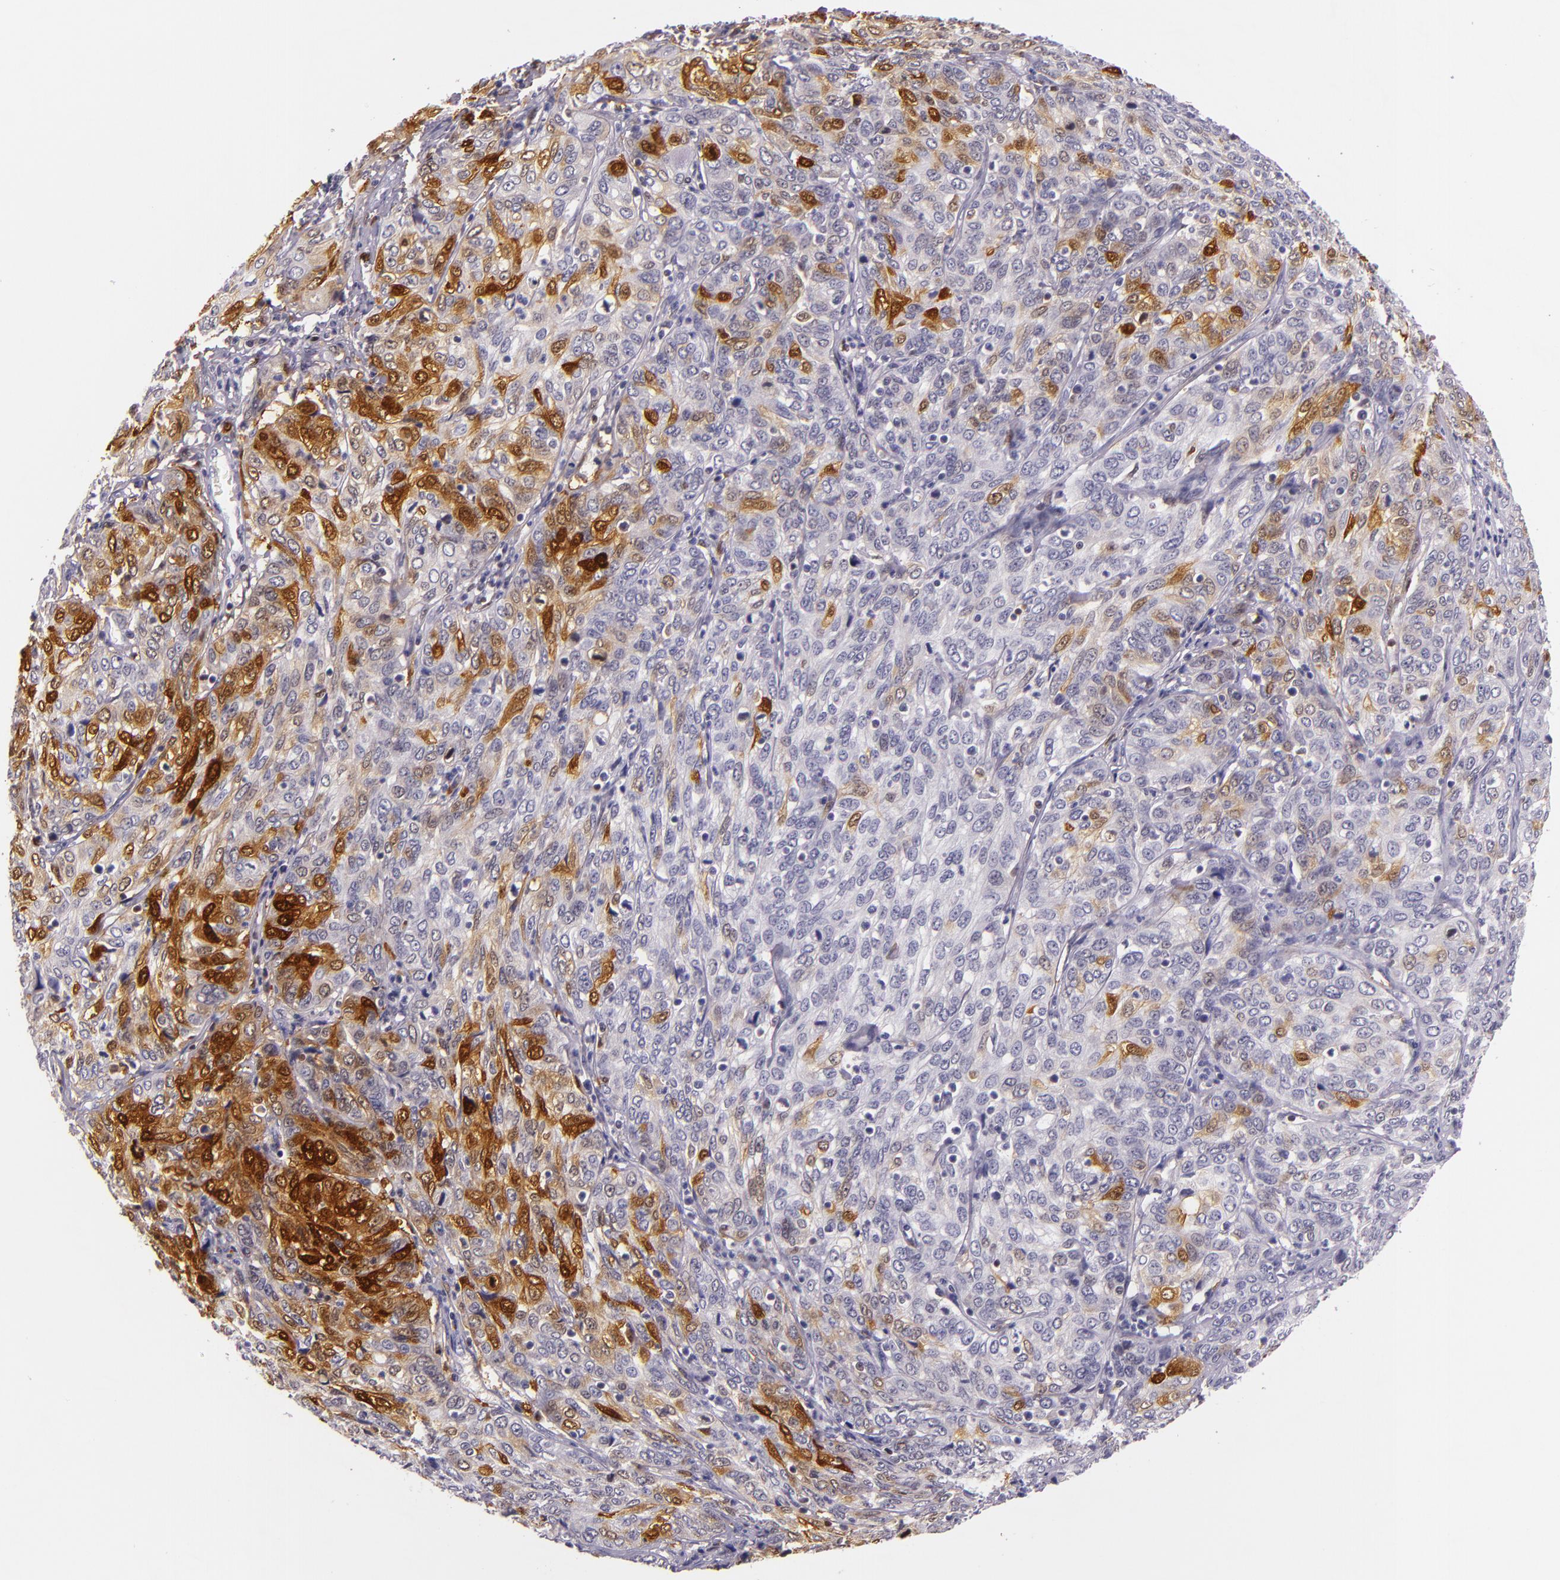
{"staining": {"intensity": "moderate", "quantity": "<25%", "location": "nuclear"}, "tissue": "cervical cancer", "cell_type": "Tumor cells", "image_type": "cancer", "snomed": [{"axis": "morphology", "description": "Squamous cell carcinoma, NOS"}, {"axis": "topography", "description": "Cervix"}], "caption": "Cervical squamous cell carcinoma tissue exhibits moderate nuclear positivity in about <25% of tumor cells, visualized by immunohistochemistry.", "gene": "MT1A", "patient": {"sex": "female", "age": 38}}